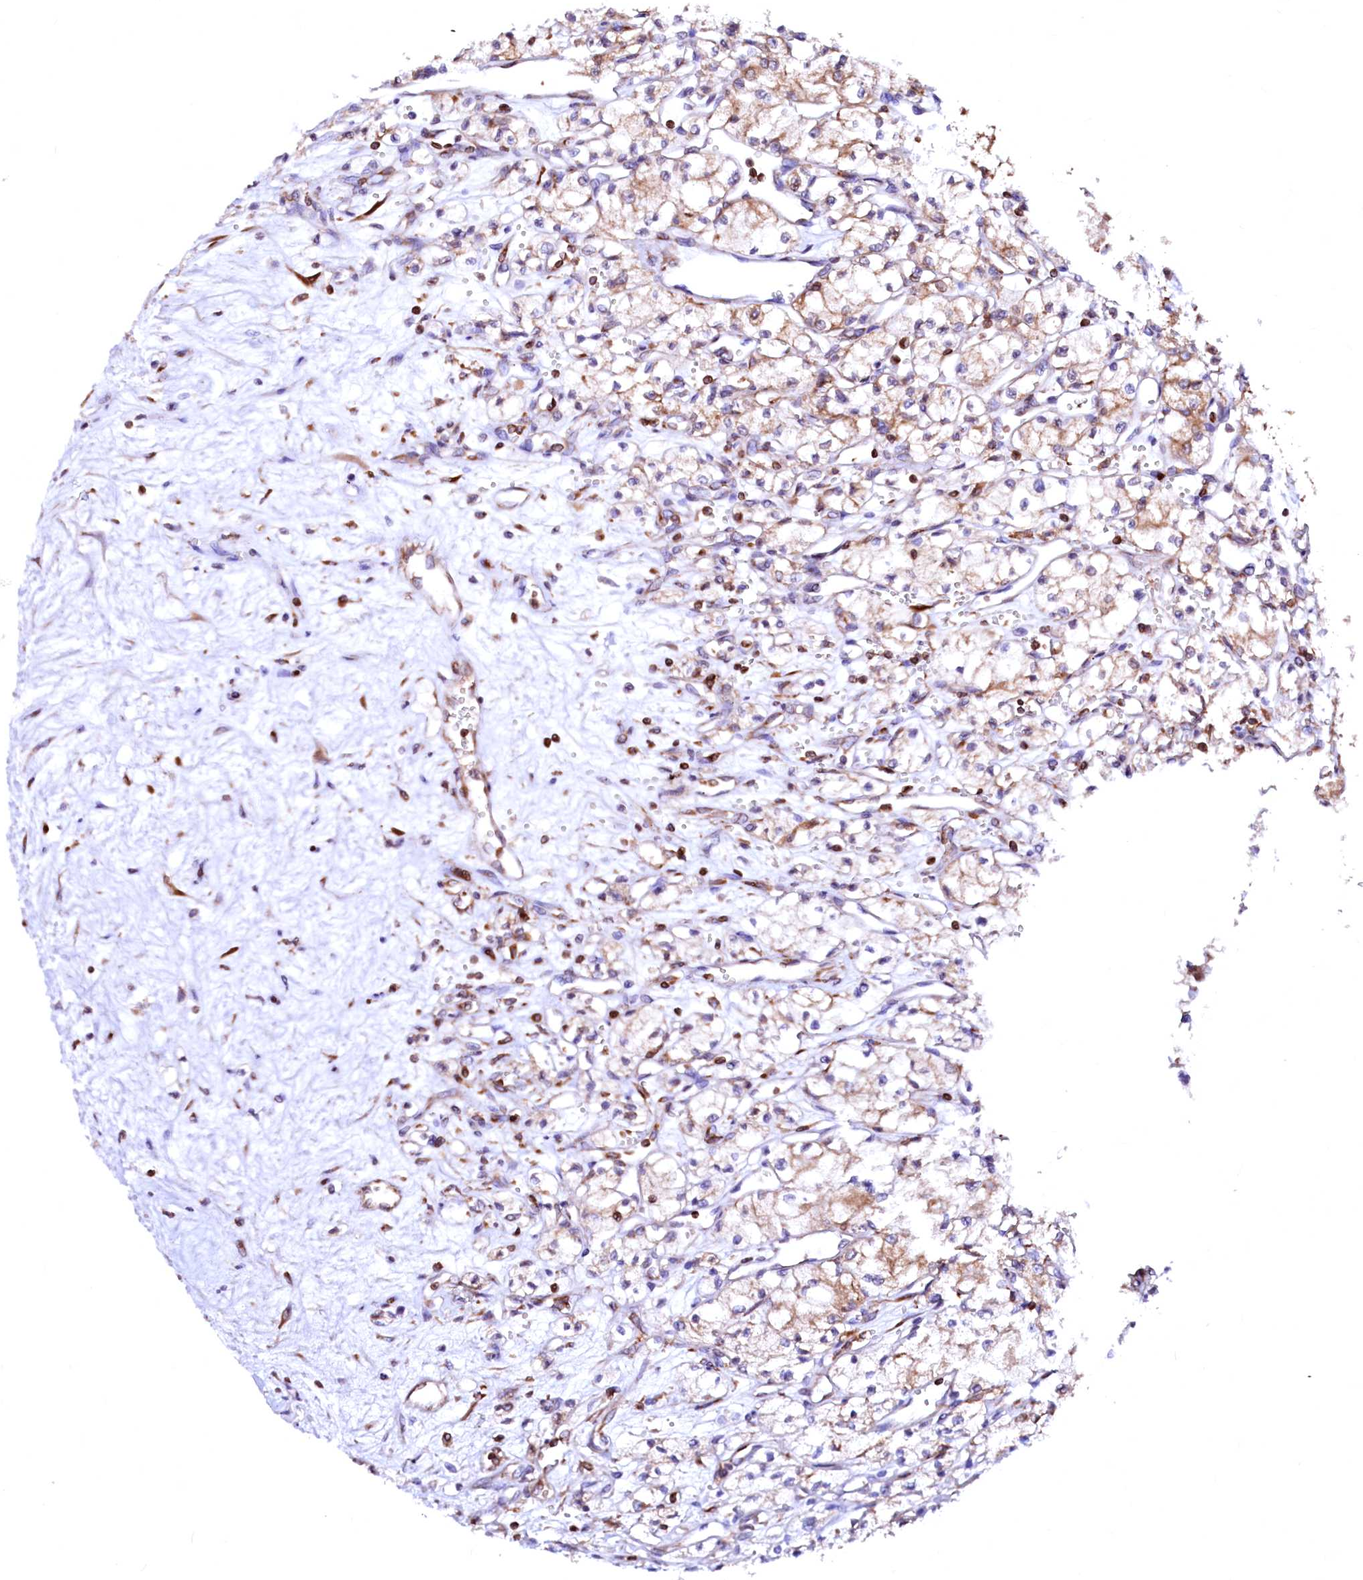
{"staining": {"intensity": "moderate", "quantity": ">75%", "location": "cytoplasmic/membranous"}, "tissue": "renal cancer", "cell_type": "Tumor cells", "image_type": "cancer", "snomed": [{"axis": "morphology", "description": "Adenocarcinoma, NOS"}, {"axis": "topography", "description": "Kidney"}], "caption": "Brown immunohistochemical staining in adenocarcinoma (renal) displays moderate cytoplasmic/membranous staining in about >75% of tumor cells. (IHC, brightfield microscopy, high magnification).", "gene": "DERL1", "patient": {"sex": "male", "age": 59}}